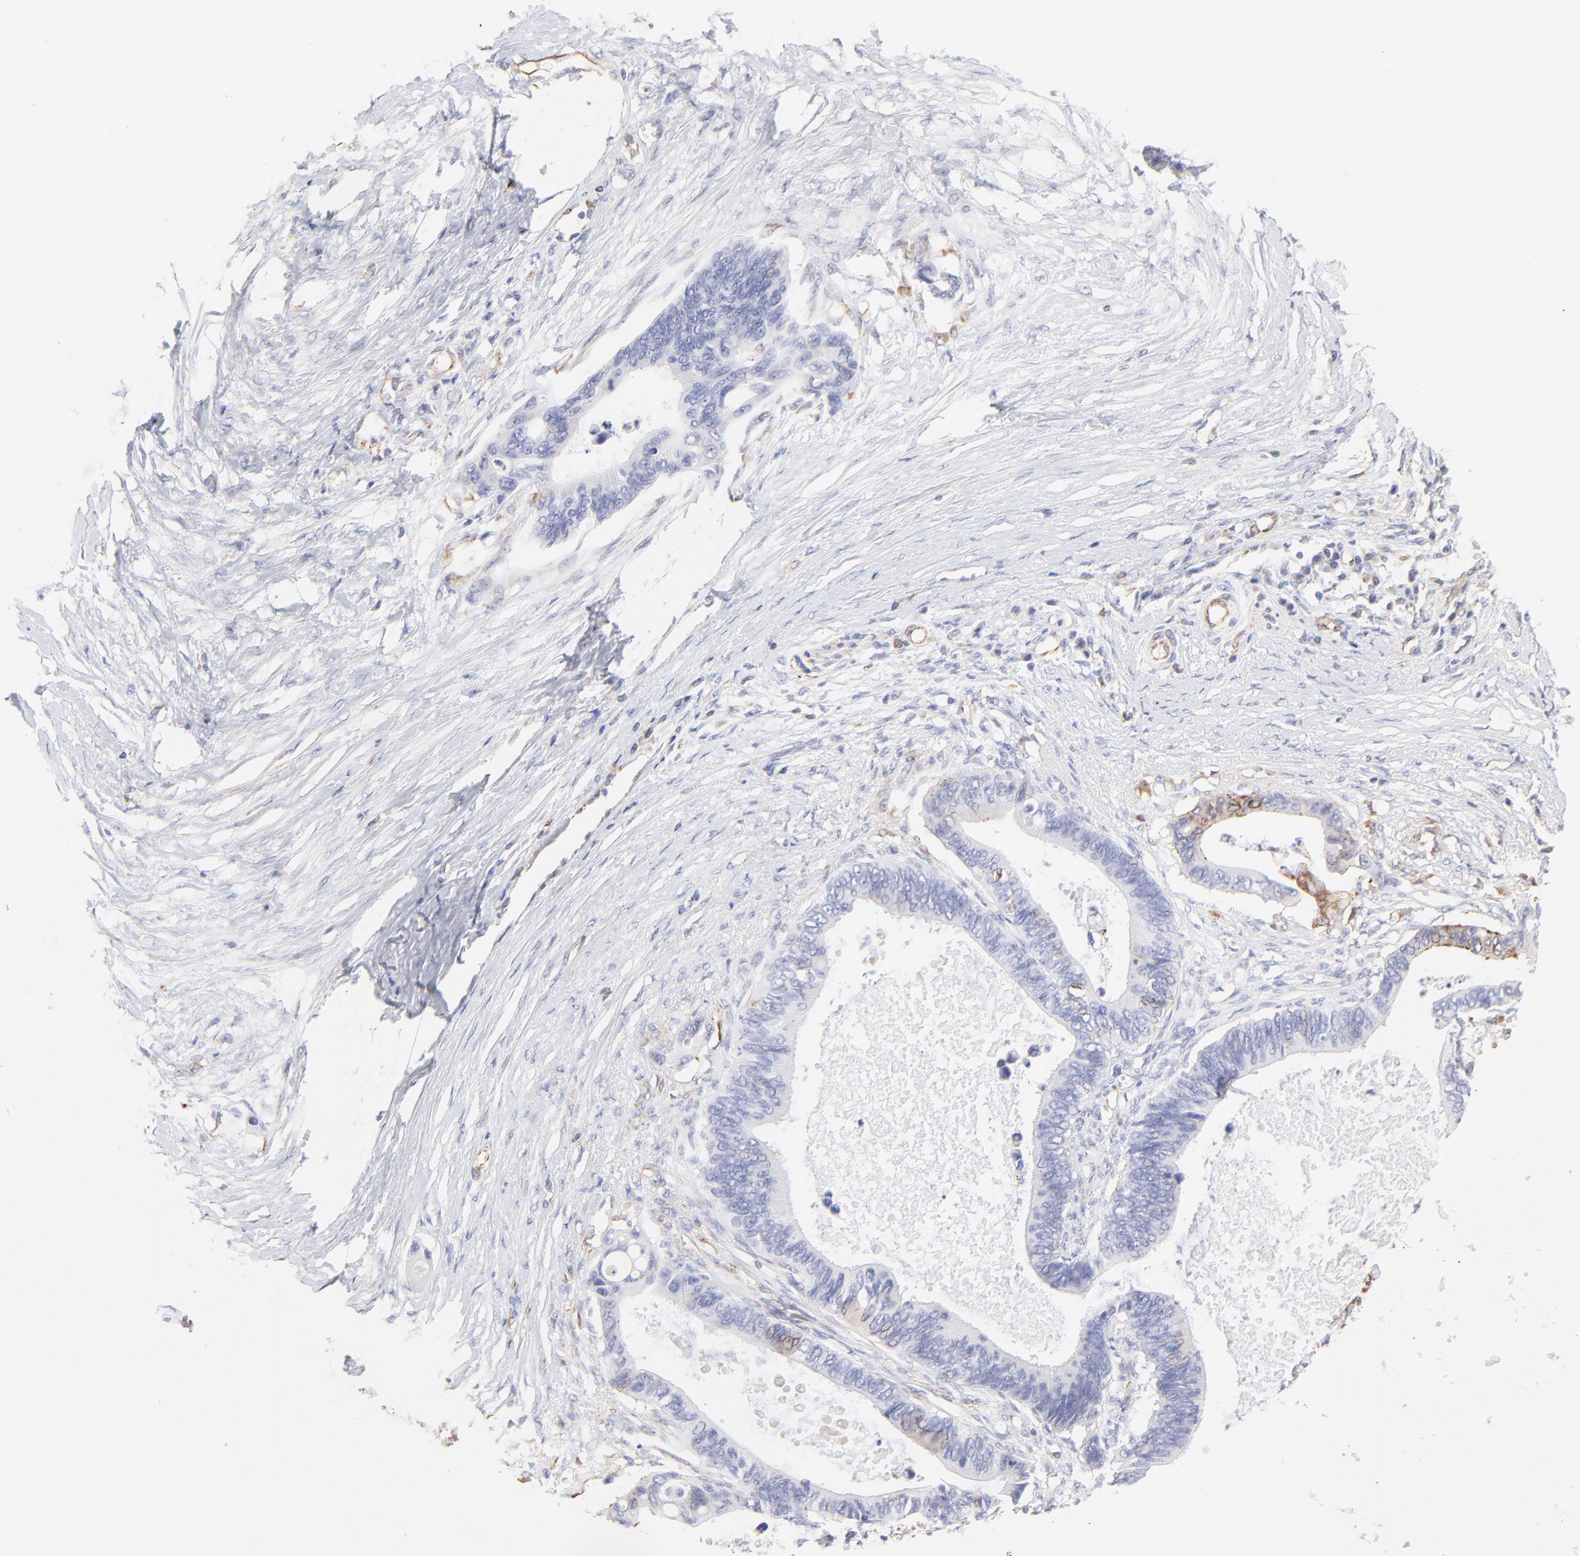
{"staining": {"intensity": "moderate", "quantity": "<25%", "location": "cytoplasmic/membranous"}, "tissue": "pancreatic cancer", "cell_type": "Tumor cells", "image_type": "cancer", "snomed": [{"axis": "morphology", "description": "Adenocarcinoma, NOS"}, {"axis": "topography", "description": "Pancreas"}], "caption": "A photomicrograph of human pancreatic cancer stained for a protein shows moderate cytoplasmic/membranous brown staining in tumor cells. The protein is stained brown, and the nuclei are stained in blue (DAB (3,3'-diaminobenzidine) IHC with brightfield microscopy, high magnification).", "gene": "COX8C", "patient": {"sex": "female", "age": 70}}